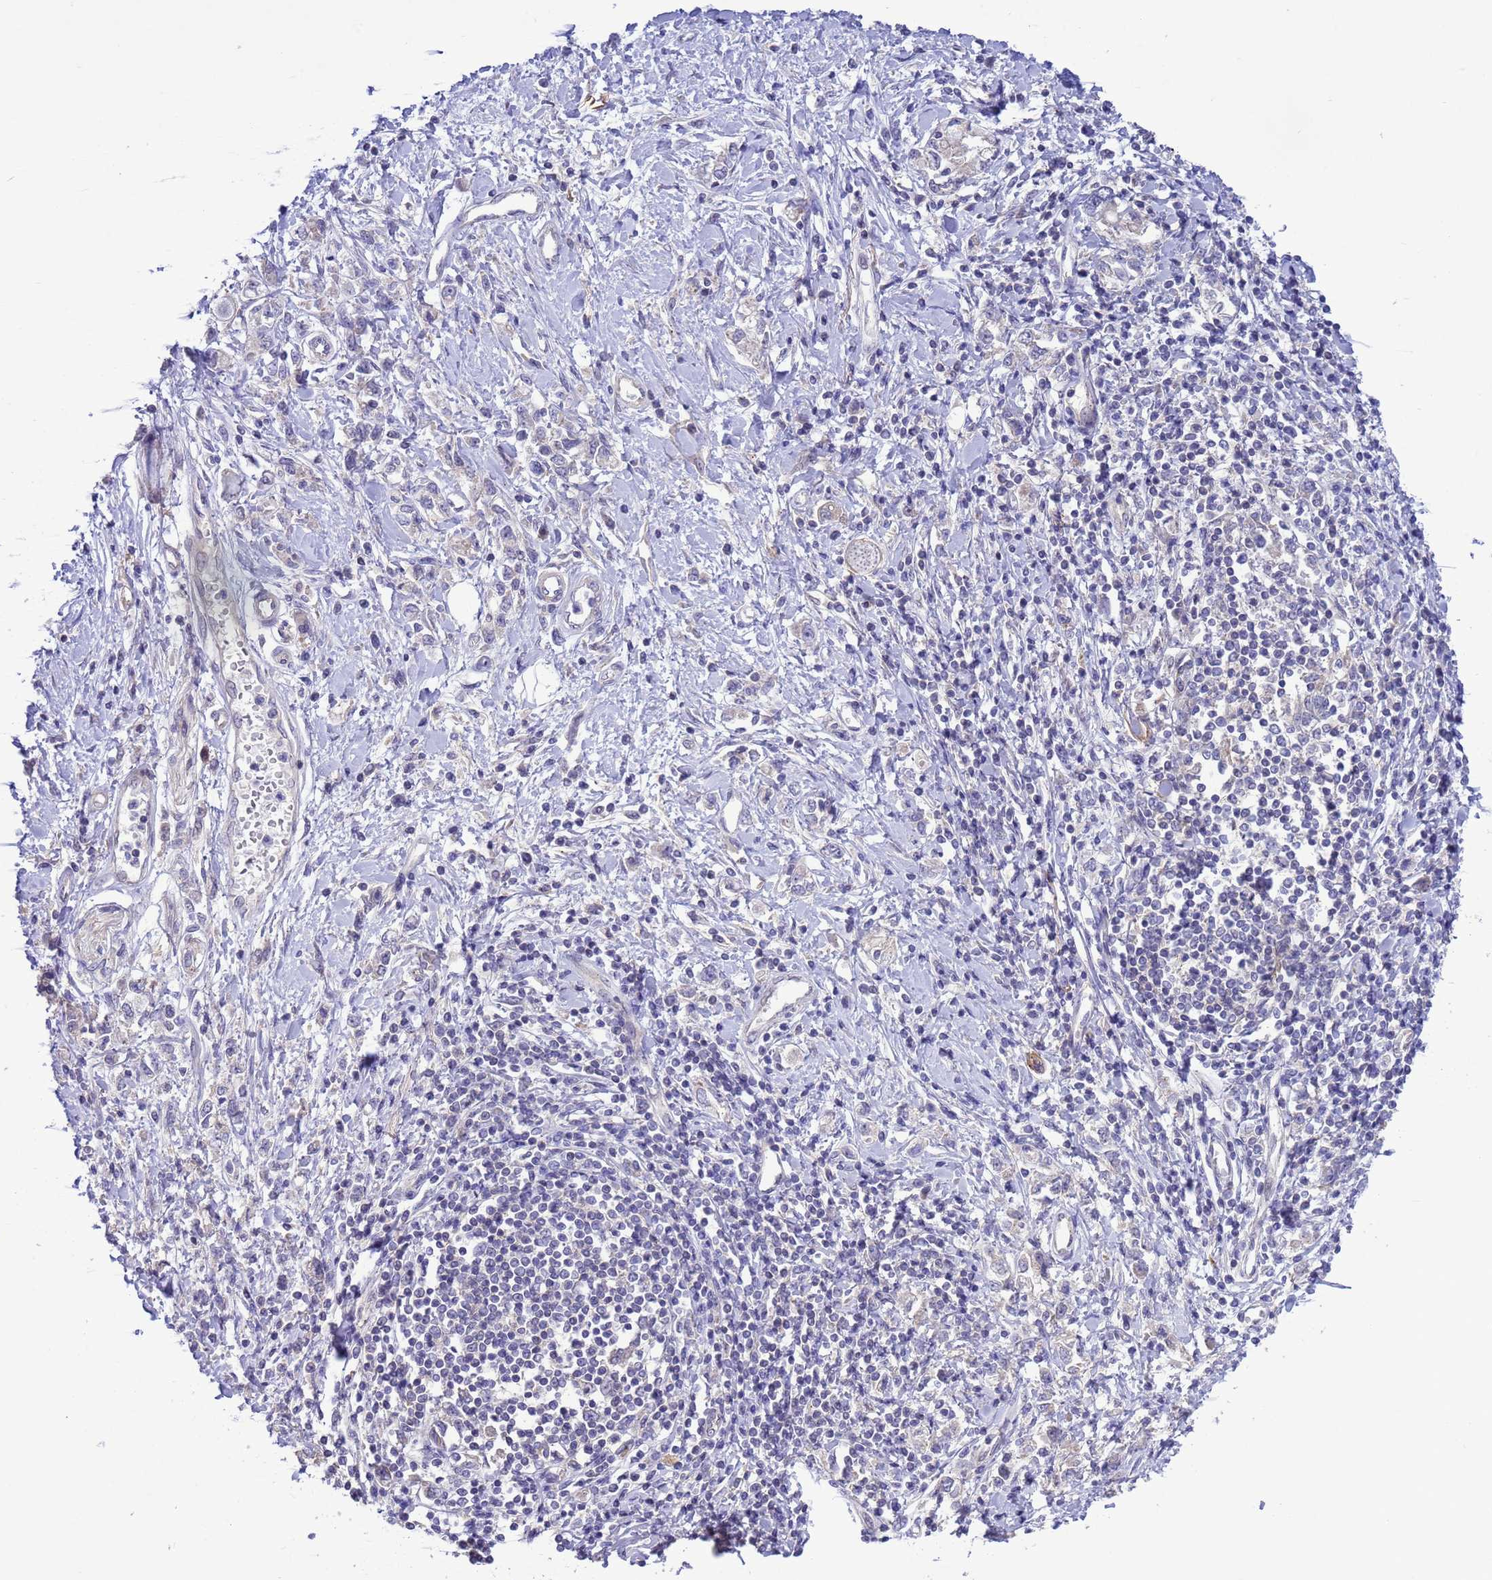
{"staining": {"intensity": "negative", "quantity": "none", "location": "none"}, "tissue": "stomach cancer", "cell_type": "Tumor cells", "image_type": "cancer", "snomed": [{"axis": "morphology", "description": "Adenocarcinoma, NOS"}, {"axis": "topography", "description": "Stomach"}], "caption": "Image shows no protein expression in tumor cells of stomach cancer tissue.", "gene": "GJA10", "patient": {"sex": "female", "age": 76}}